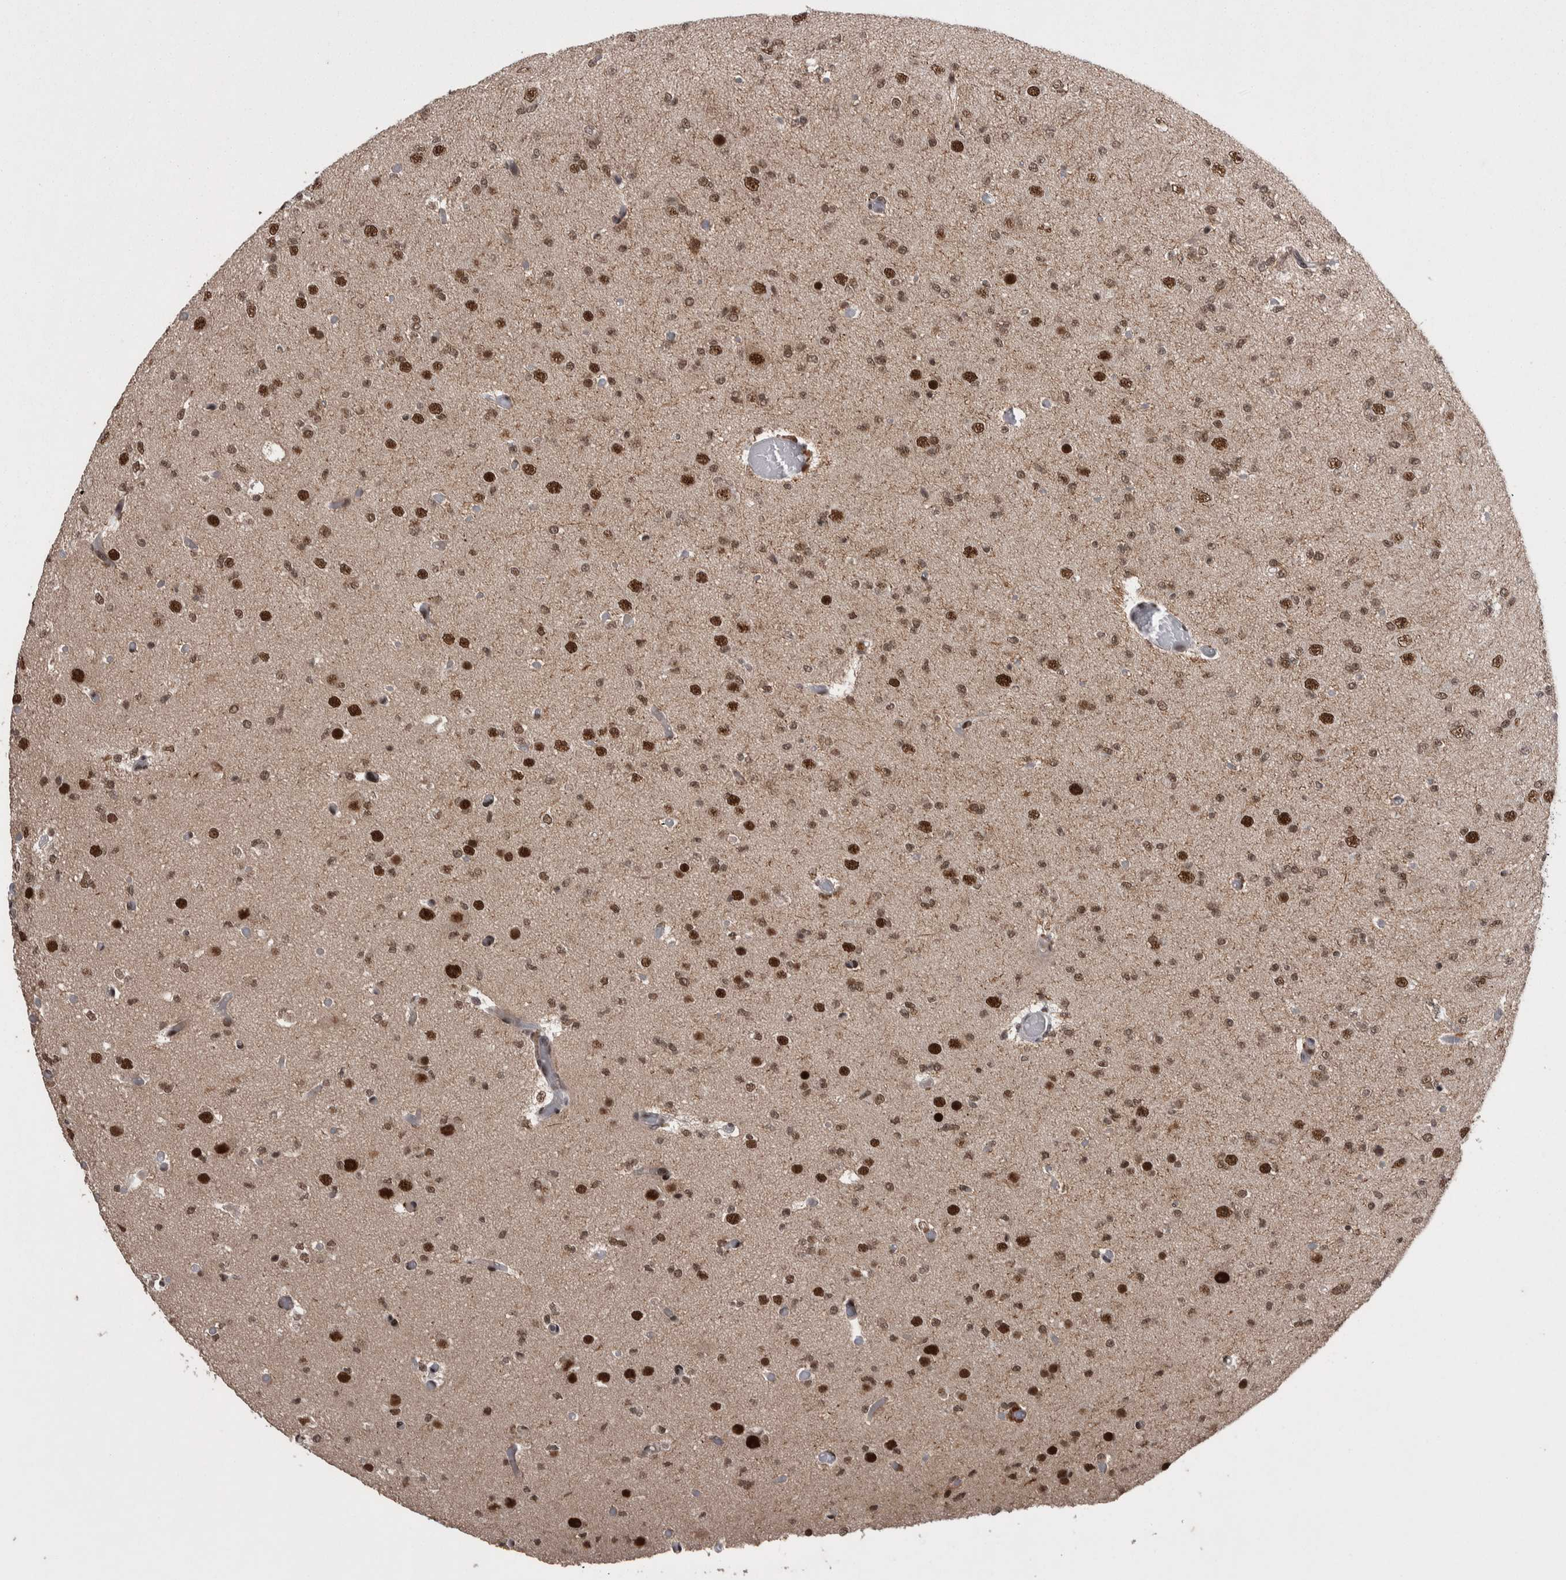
{"staining": {"intensity": "moderate", "quantity": ">75%", "location": "nuclear"}, "tissue": "glioma", "cell_type": "Tumor cells", "image_type": "cancer", "snomed": [{"axis": "morphology", "description": "Glioma, malignant, Low grade"}, {"axis": "topography", "description": "Brain"}], "caption": "Immunohistochemical staining of malignant glioma (low-grade) demonstrates moderate nuclear protein expression in approximately >75% of tumor cells.", "gene": "DMTF1", "patient": {"sex": "female", "age": 22}}